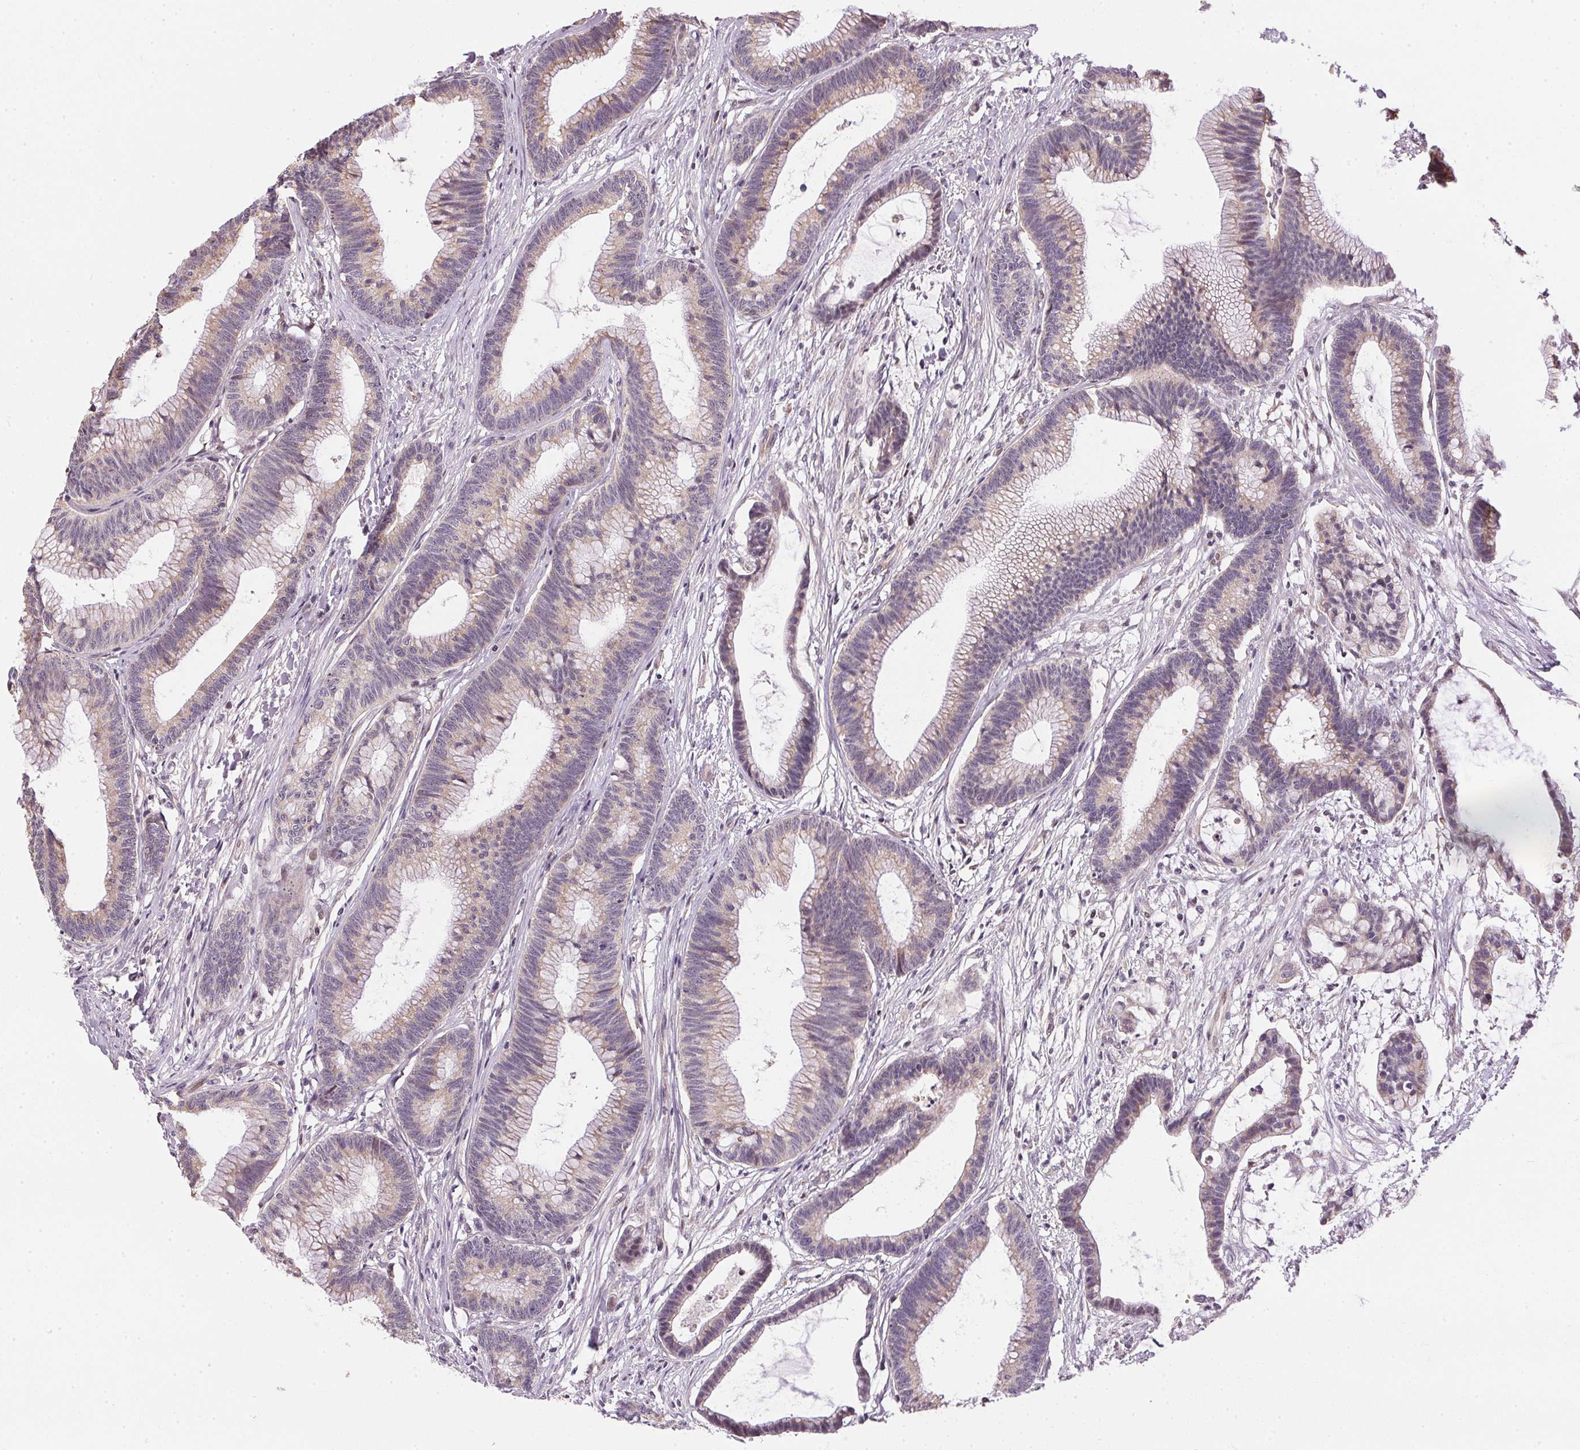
{"staining": {"intensity": "weak", "quantity": "25%-75%", "location": "cytoplasmic/membranous"}, "tissue": "colorectal cancer", "cell_type": "Tumor cells", "image_type": "cancer", "snomed": [{"axis": "morphology", "description": "Adenocarcinoma, NOS"}, {"axis": "topography", "description": "Colon"}], "caption": "An image showing weak cytoplasmic/membranous positivity in approximately 25%-75% of tumor cells in colorectal adenocarcinoma, as visualized by brown immunohistochemical staining.", "gene": "SC5D", "patient": {"sex": "female", "age": 78}}